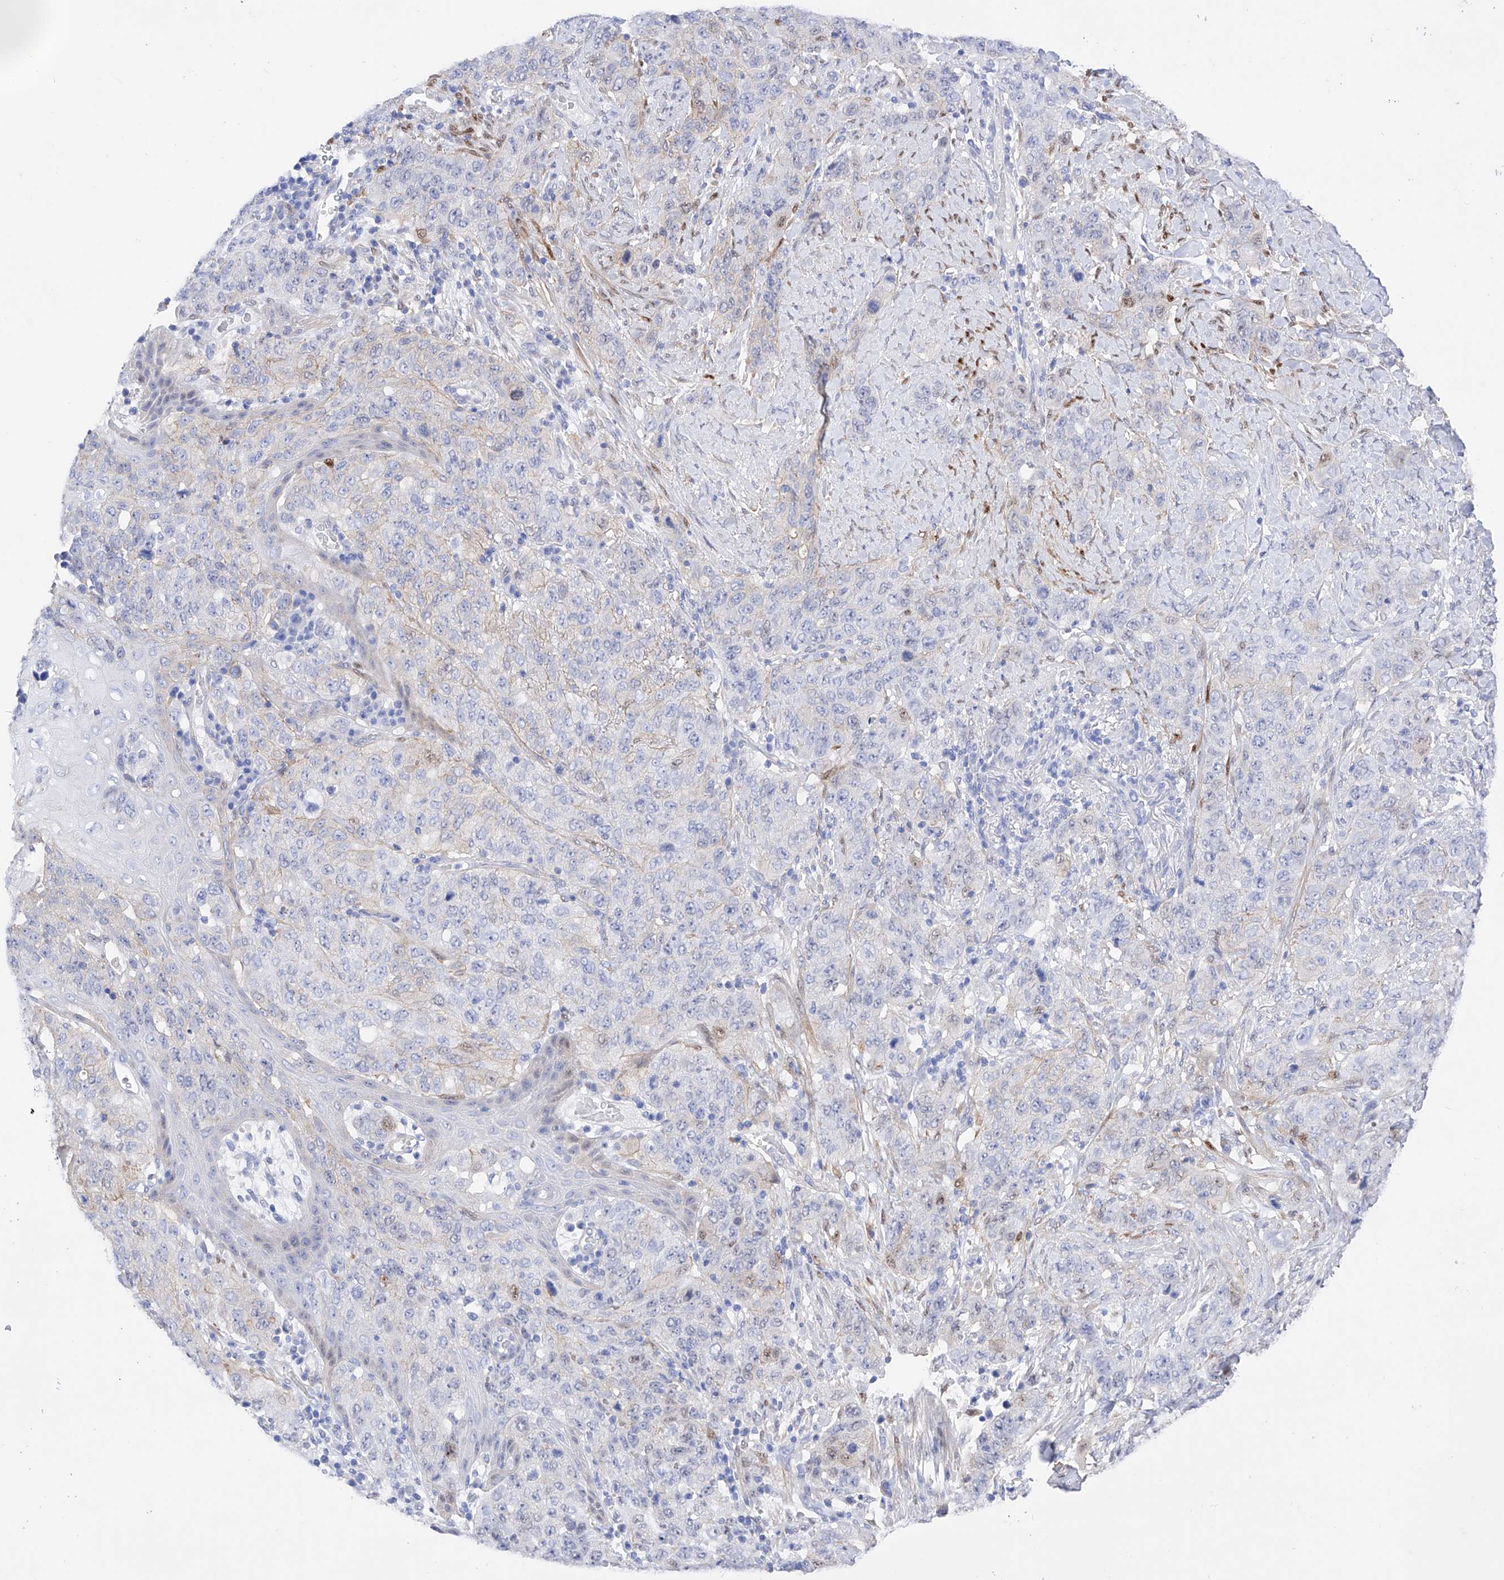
{"staining": {"intensity": "negative", "quantity": "none", "location": "none"}, "tissue": "stomach cancer", "cell_type": "Tumor cells", "image_type": "cancer", "snomed": [{"axis": "morphology", "description": "Adenocarcinoma, NOS"}, {"axis": "topography", "description": "Stomach"}], "caption": "A high-resolution histopathology image shows immunohistochemistry staining of stomach adenocarcinoma, which demonstrates no significant staining in tumor cells.", "gene": "TRPC7", "patient": {"sex": "male", "age": 48}}